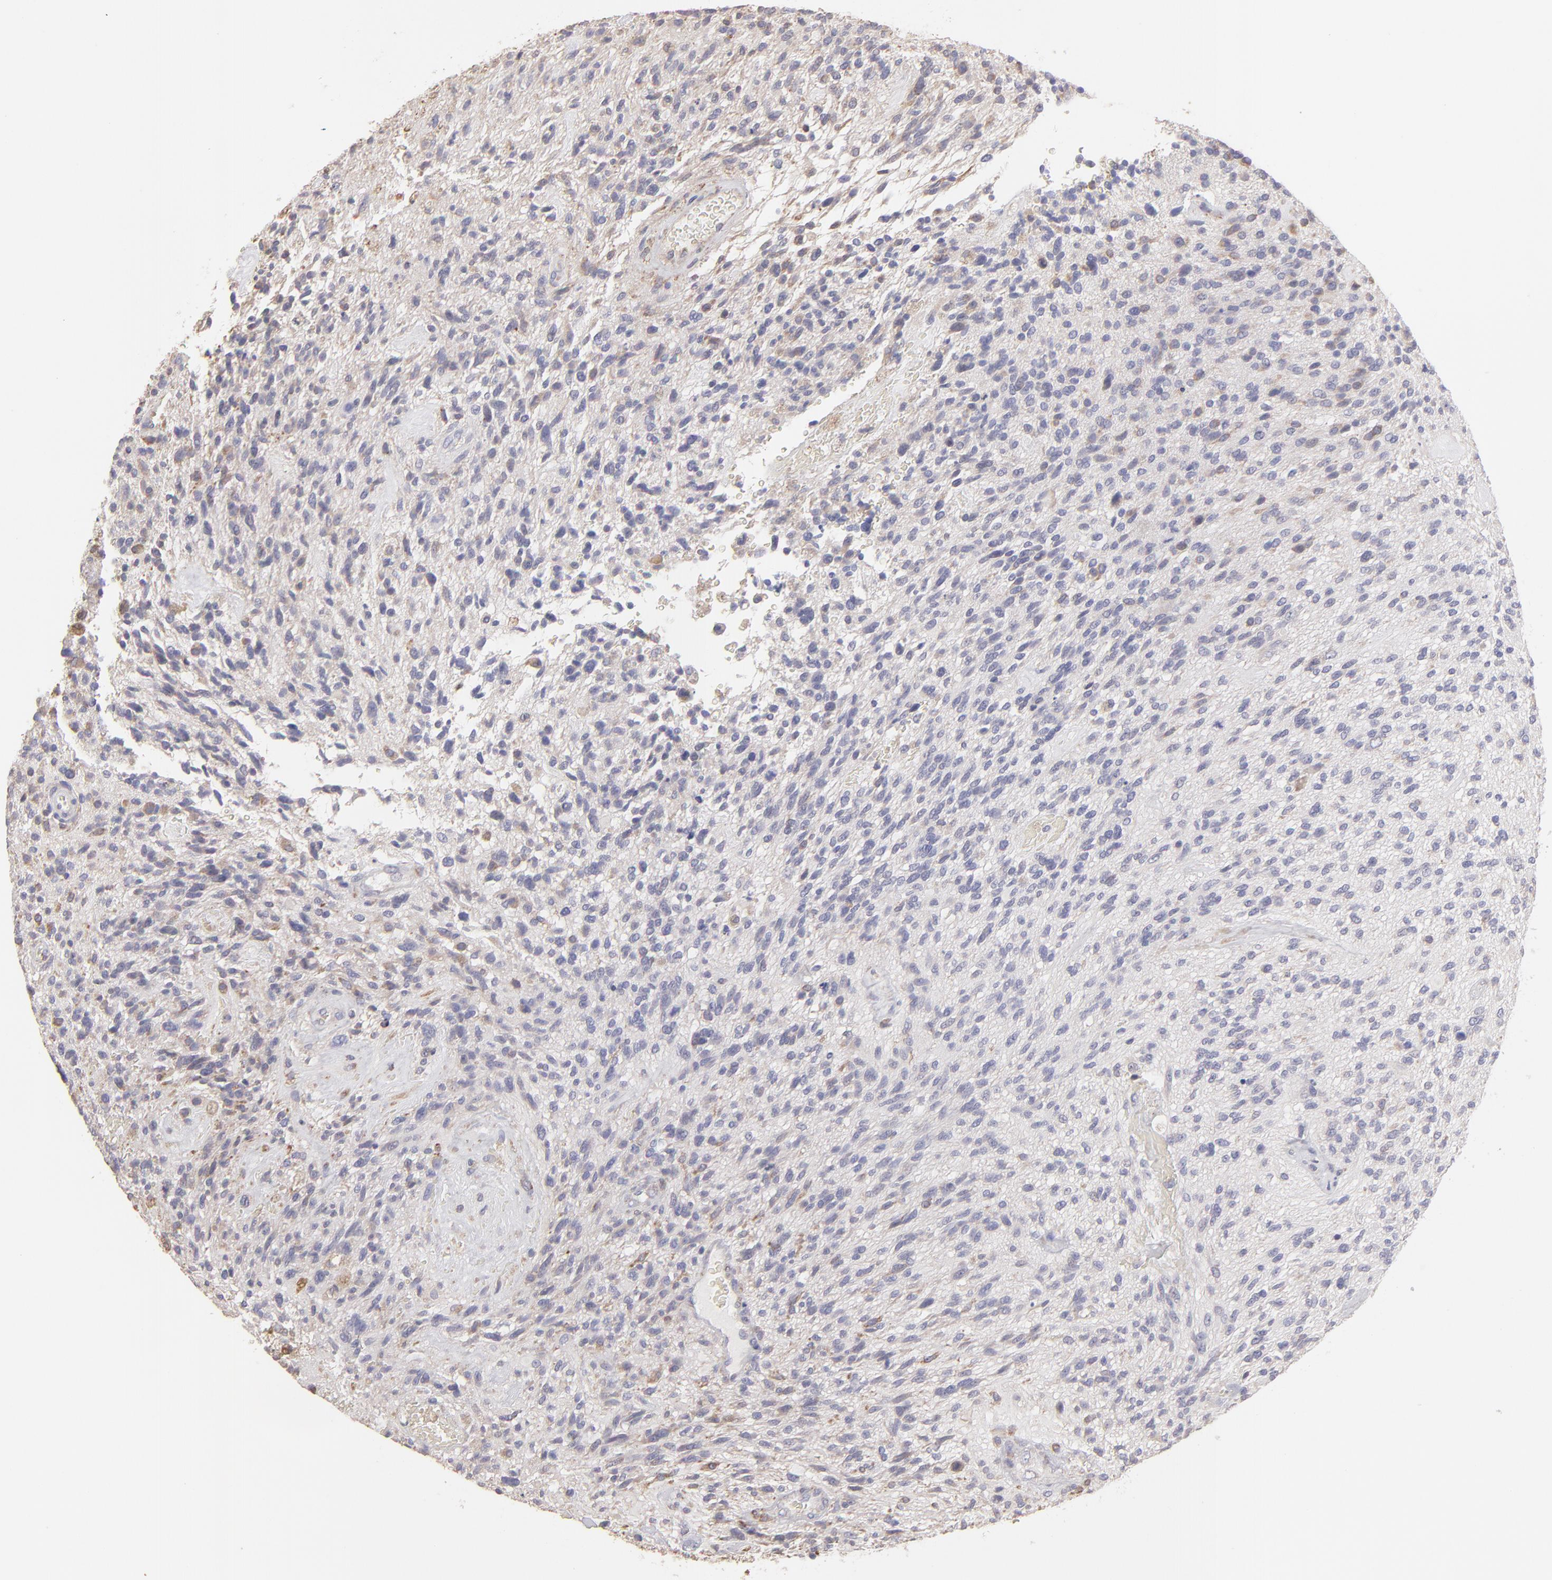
{"staining": {"intensity": "weak", "quantity": "<25%", "location": "cytoplasmic/membranous"}, "tissue": "glioma", "cell_type": "Tumor cells", "image_type": "cancer", "snomed": [{"axis": "morphology", "description": "Normal tissue, NOS"}, {"axis": "morphology", "description": "Glioma, malignant, High grade"}, {"axis": "topography", "description": "Cerebral cortex"}], "caption": "An immunohistochemistry image of malignant glioma (high-grade) is shown. There is no staining in tumor cells of malignant glioma (high-grade).", "gene": "CALR", "patient": {"sex": "male", "age": 75}}